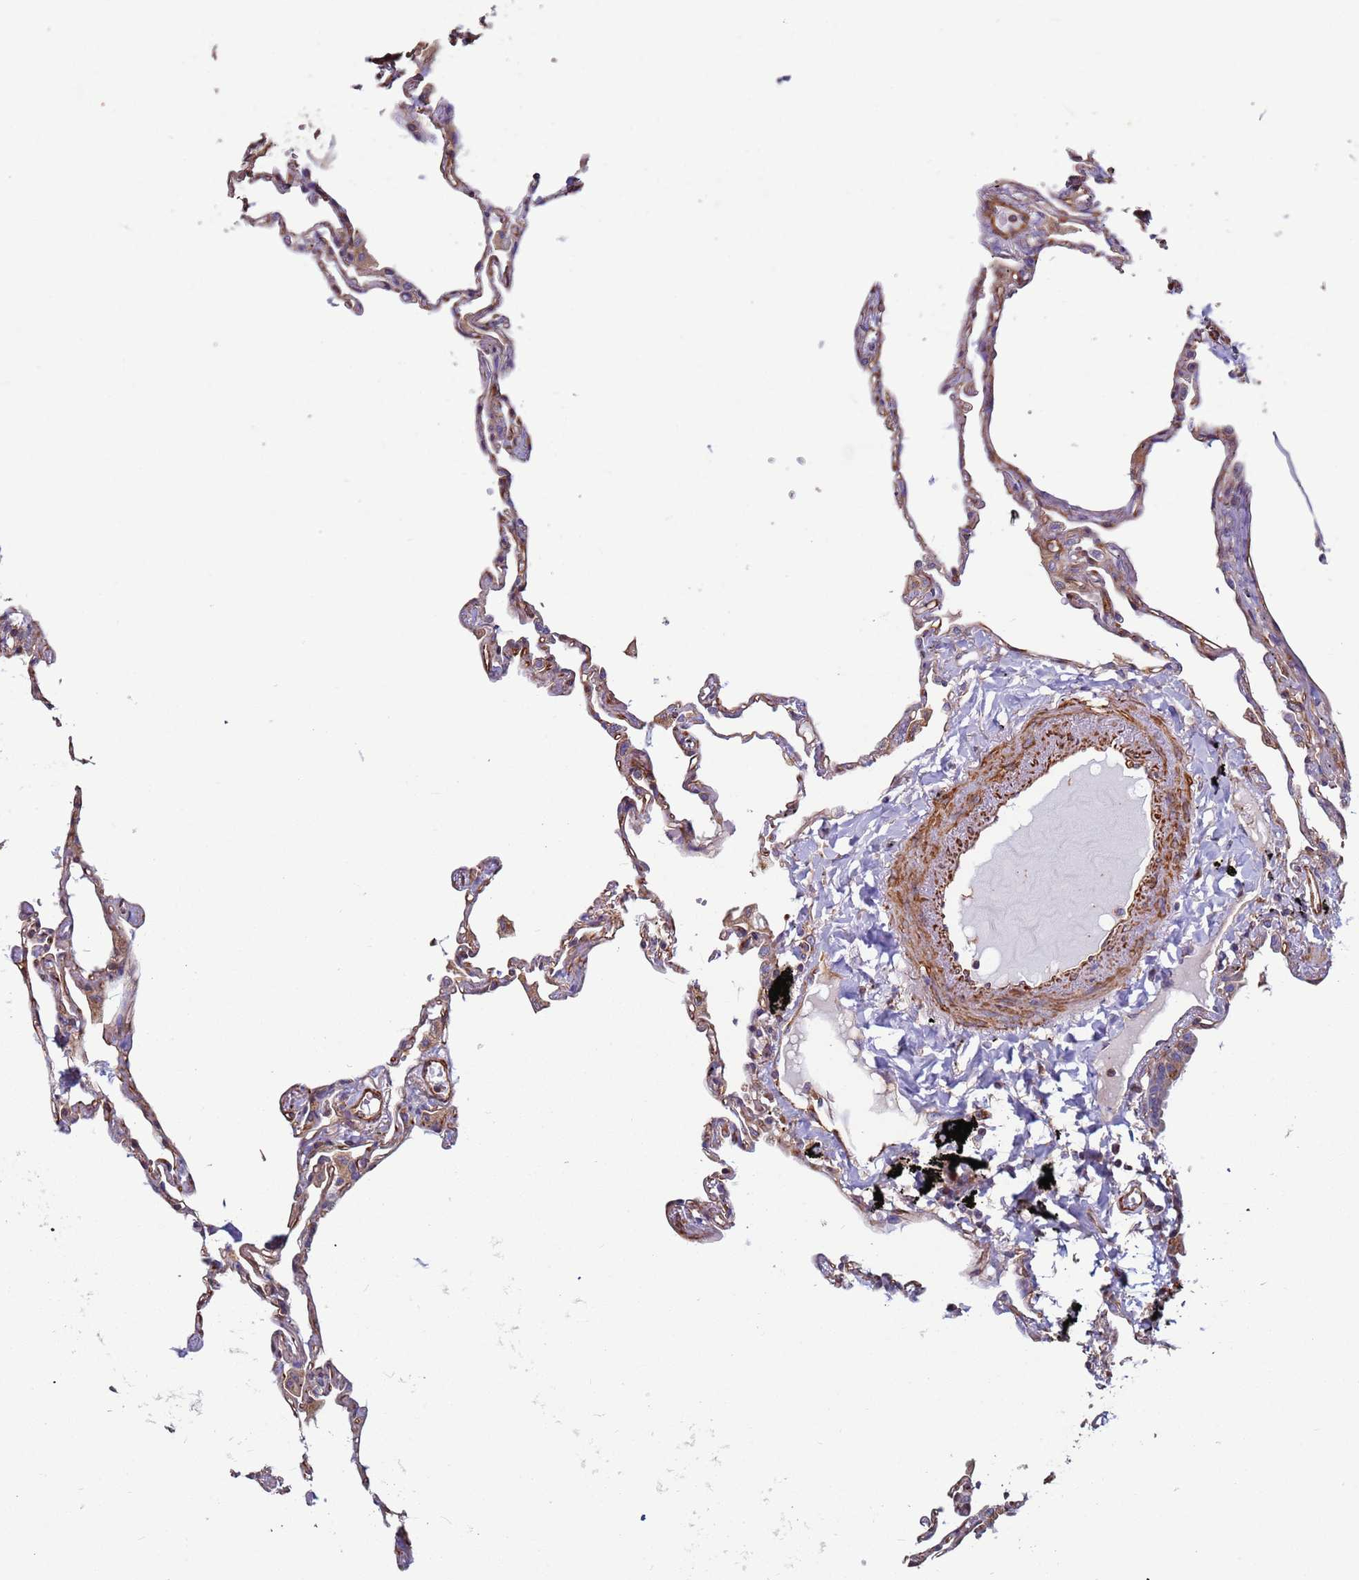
{"staining": {"intensity": "moderate", "quantity": "25%-75%", "location": "cytoplasmic/membranous"}, "tissue": "lung", "cell_type": "Alveolar cells", "image_type": "normal", "snomed": [{"axis": "morphology", "description": "Normal tissue, NOS"}, {"axis": "topography", "description": "Lung"}], "caption": "Protein expression analysis of benign lung exhibits moderate cytoplasmic/membranous expression in approximately 25%-75% of alveolar cells.", "gene": "ZBTB39", "patient": {"sex": "female", "age": 67}}